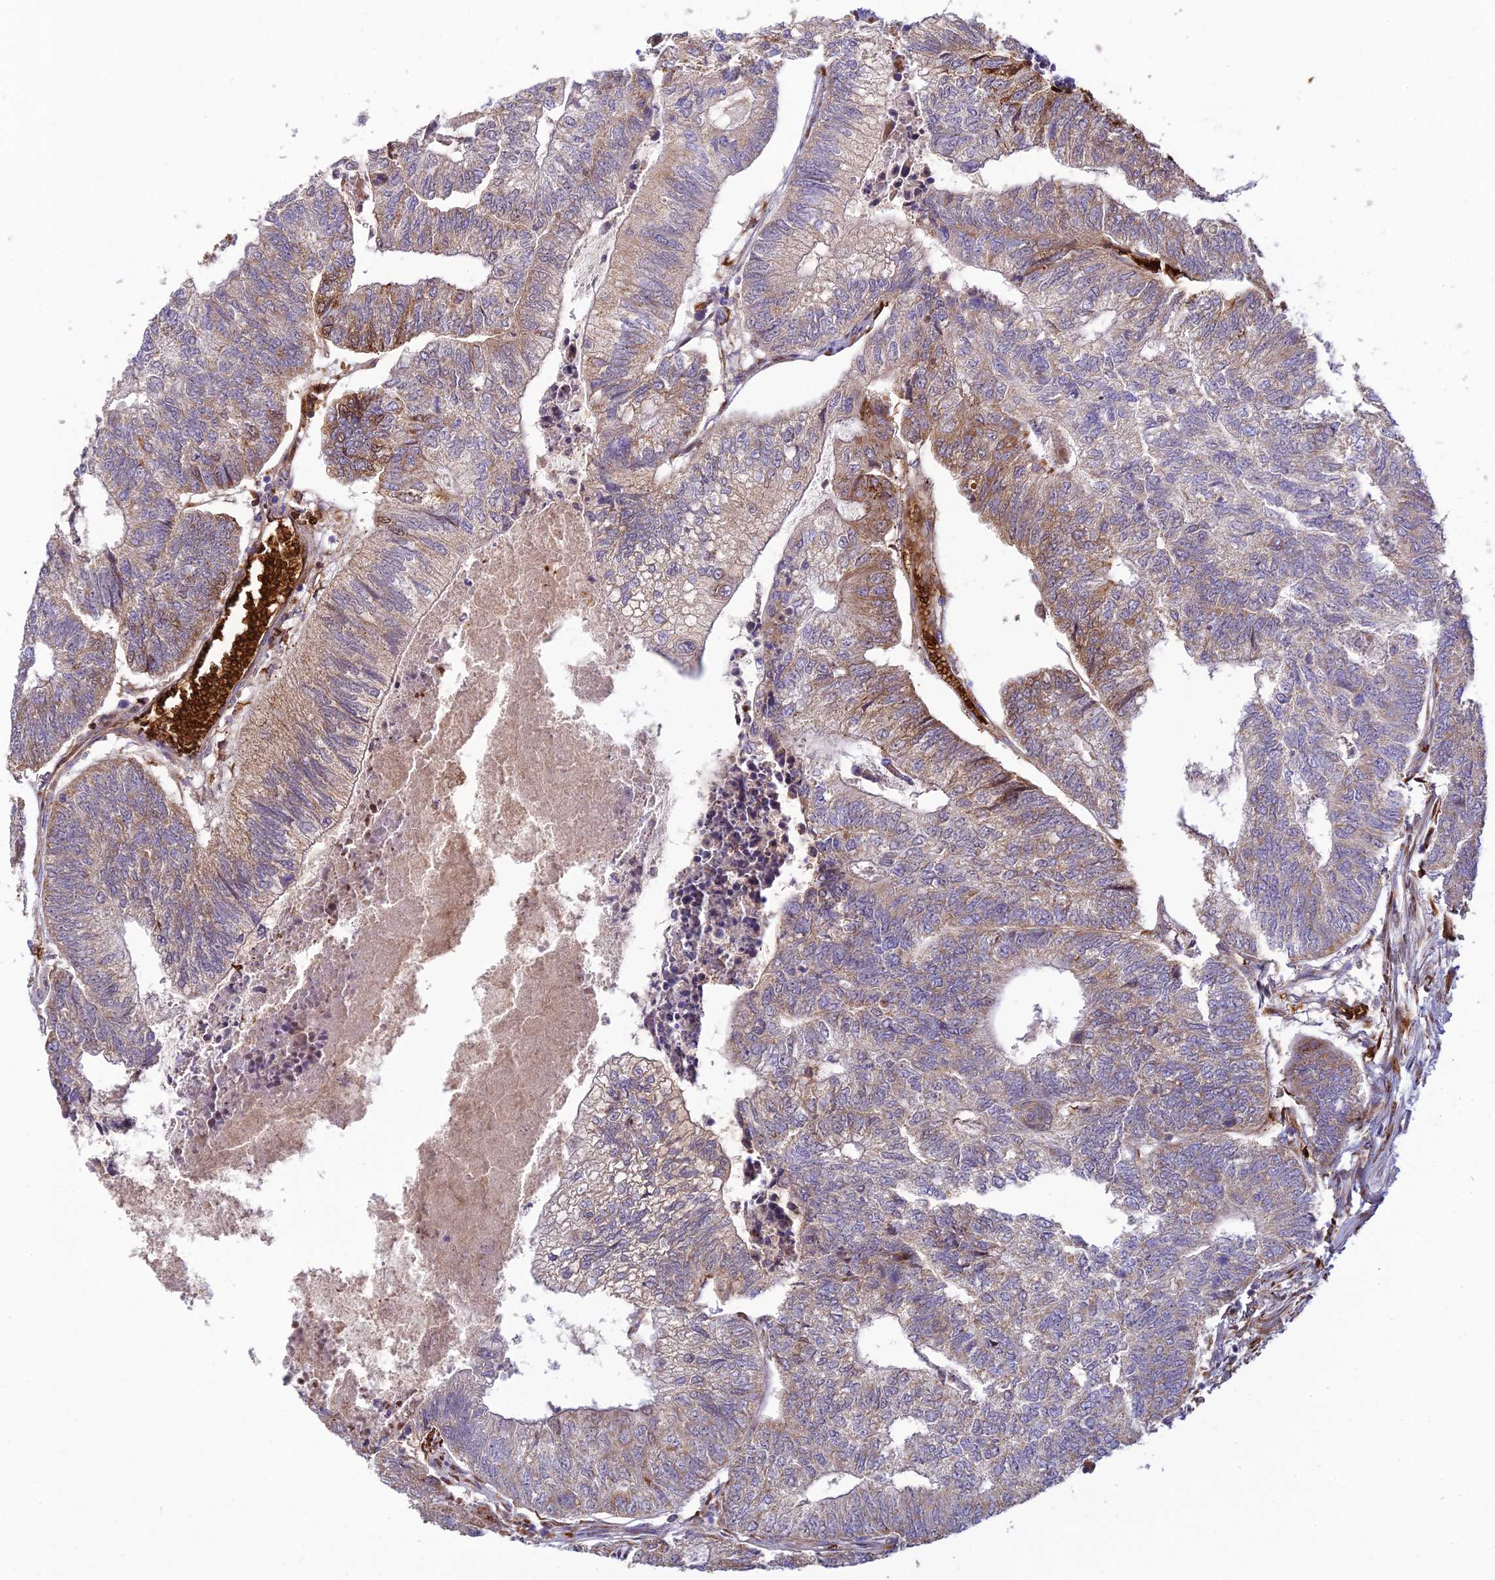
{"staining": {"intensity": "moderate", "quantity": "<25%", "location": "cytoplasmic/membranous"}, "tissue": "colorectal cancer", "cell_type": "Tumor cells", "image_type": "cancer", "snomed": [{"axis": "morphology", "description": "Adenocarcinoma, NOS"}, {"axis": "topography", "description": "Colon"}], "caption": "A photomicrograph of human colorectal cancer stained for a protein exhibits moderate cytoplasmic/membranous brown staining in tumor cells.", "gene": "UFSP2", "patient": {"sex": "female", "age": 67}}